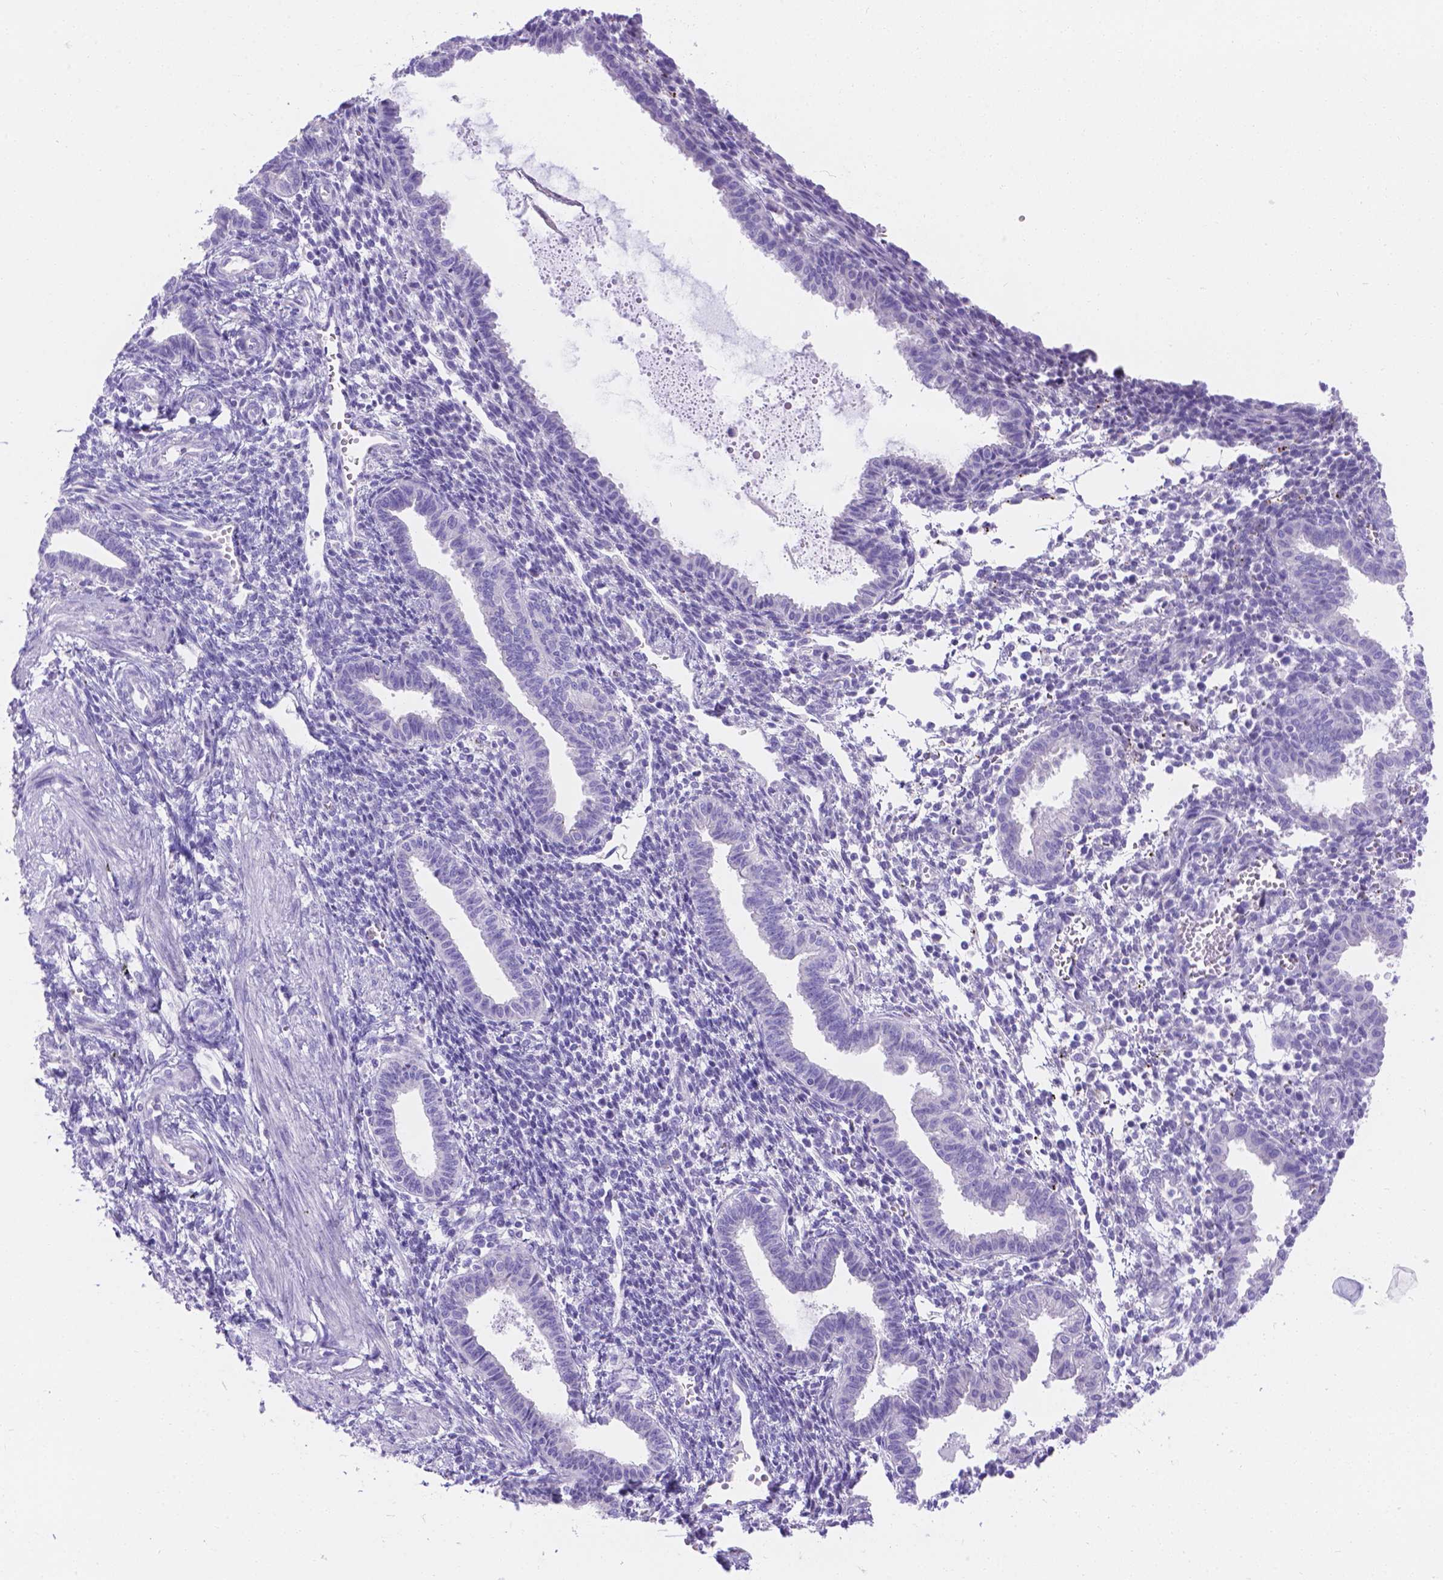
{"staining": {"intensity": "negative", "quantity": "none", "location": "none"}, "tissue": "endometrium", "cell_type": "Cells in endometrial stroma", "image_type": "normal", "snomed": [{"axis": "morphology", "description": "Normal tissue, NOS"}, {"axis": "topography", "description": "Endometrium"}], "caption": "The photomicrograph shows no staining of cells in endometrial stroma in normal endometrium. Brightfield microscopy of IHC stained with DAB (brown) and hematoxylin (blue), captured at high magnification.", "gene": "MLN", "patient": {"sex": "female", "age": 37}}